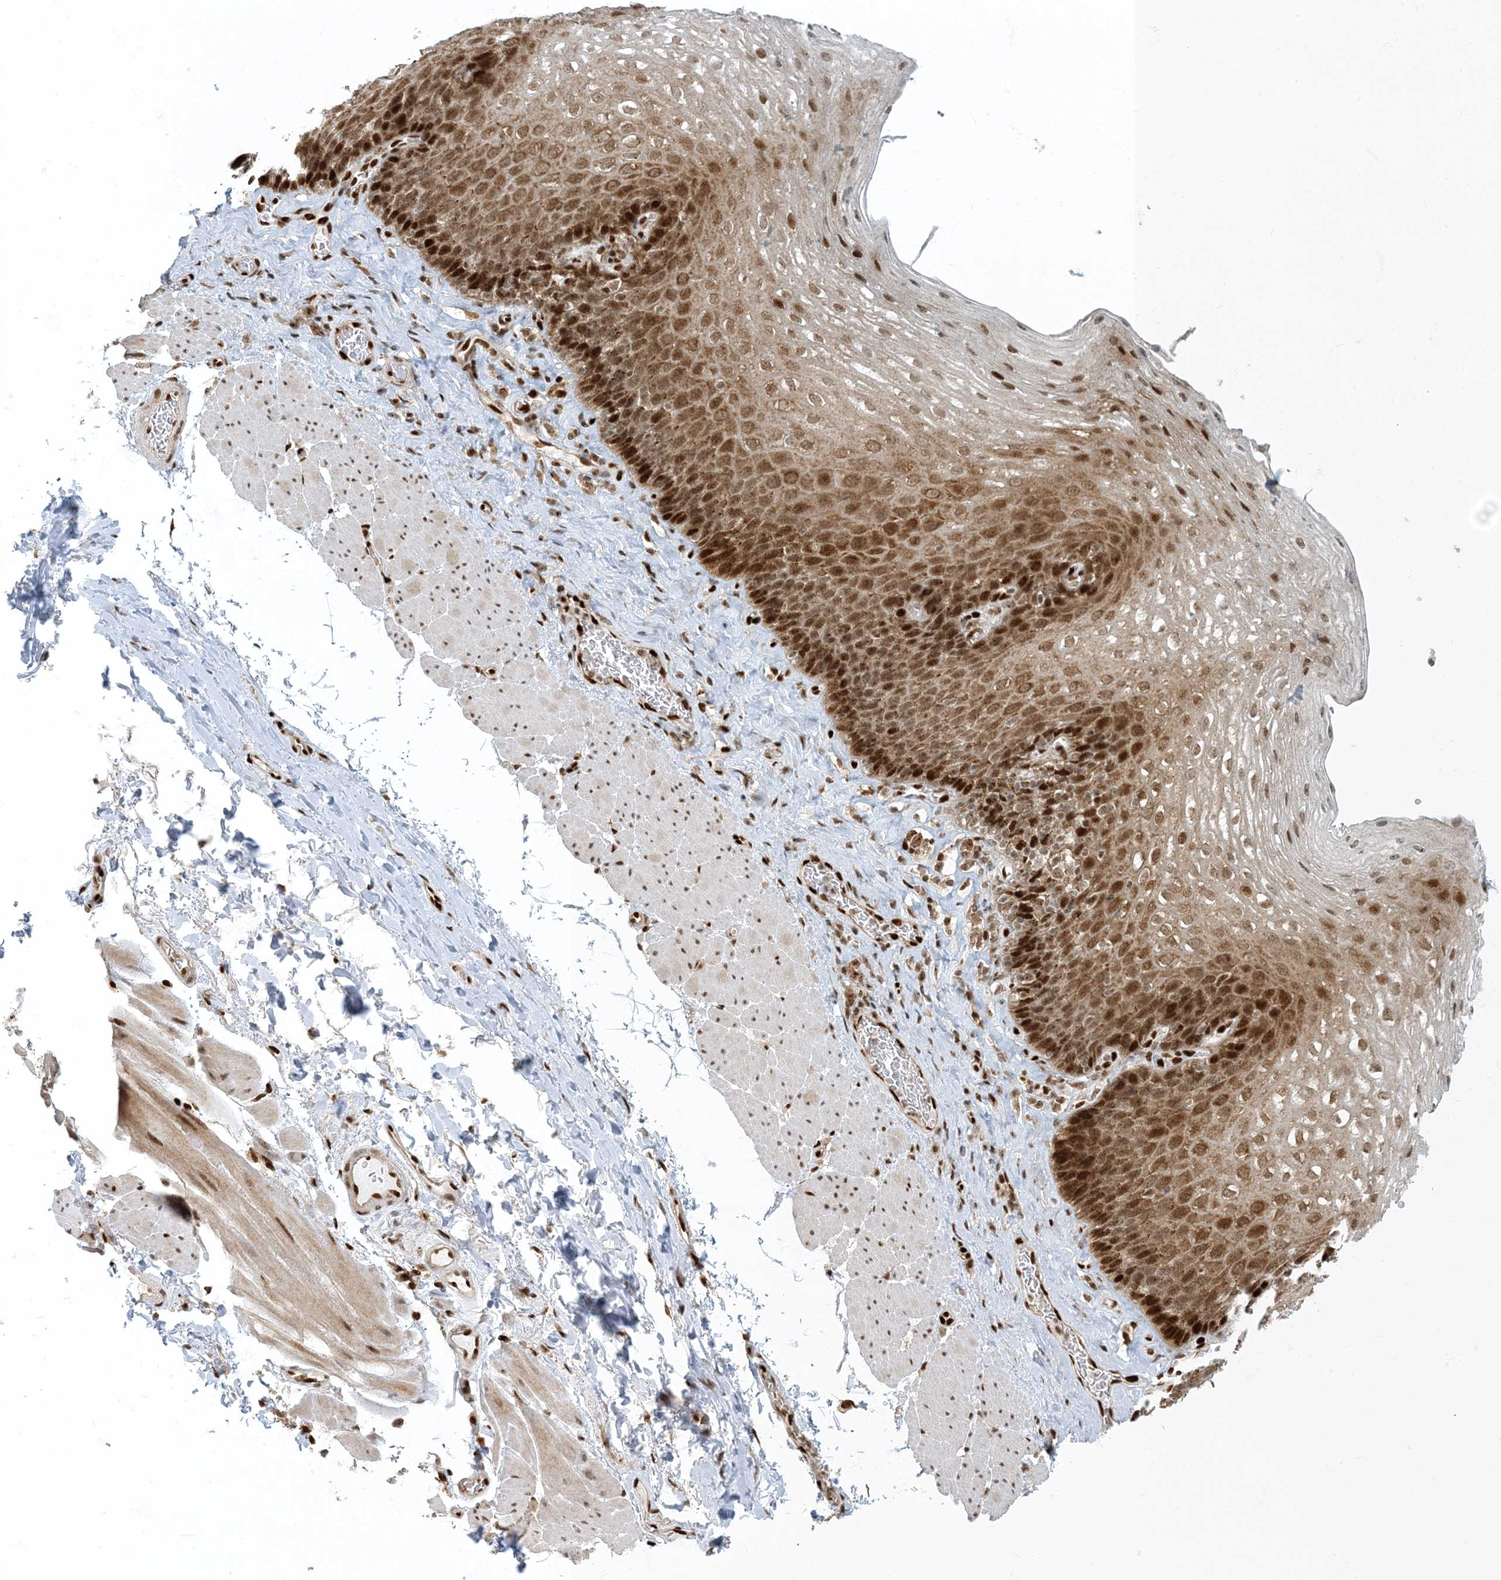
{"staining": {"intensity": "strong", "quantity": ">75%", "location": "cytoplasmic/membranous,nuclear"}, "tissue": "esophagus", "cell_type": "Squamous epithelial cells", "image_type": "normal", "snomed": [{"axis": "morphology", "description": "Normal tissue, NOS"}, {"axis": "topography", "description": "Esophagus"}], "caption": "IHC staining of benign esophagus, which shows high levels of strong cytoplasmic/membranous,nuclear staining in approximately >75% of squamous epithelial cells indicating strong cytoplasmic/membranous,nuclear protein staining. The staining was performed using DAB (3,3'-diaminobenzidine) (brown) for protein detection and nuclei were counterstained in hematoxylin (blue).", "gene": "MBD1", "patient": {"sex": "female", "age": 66}}